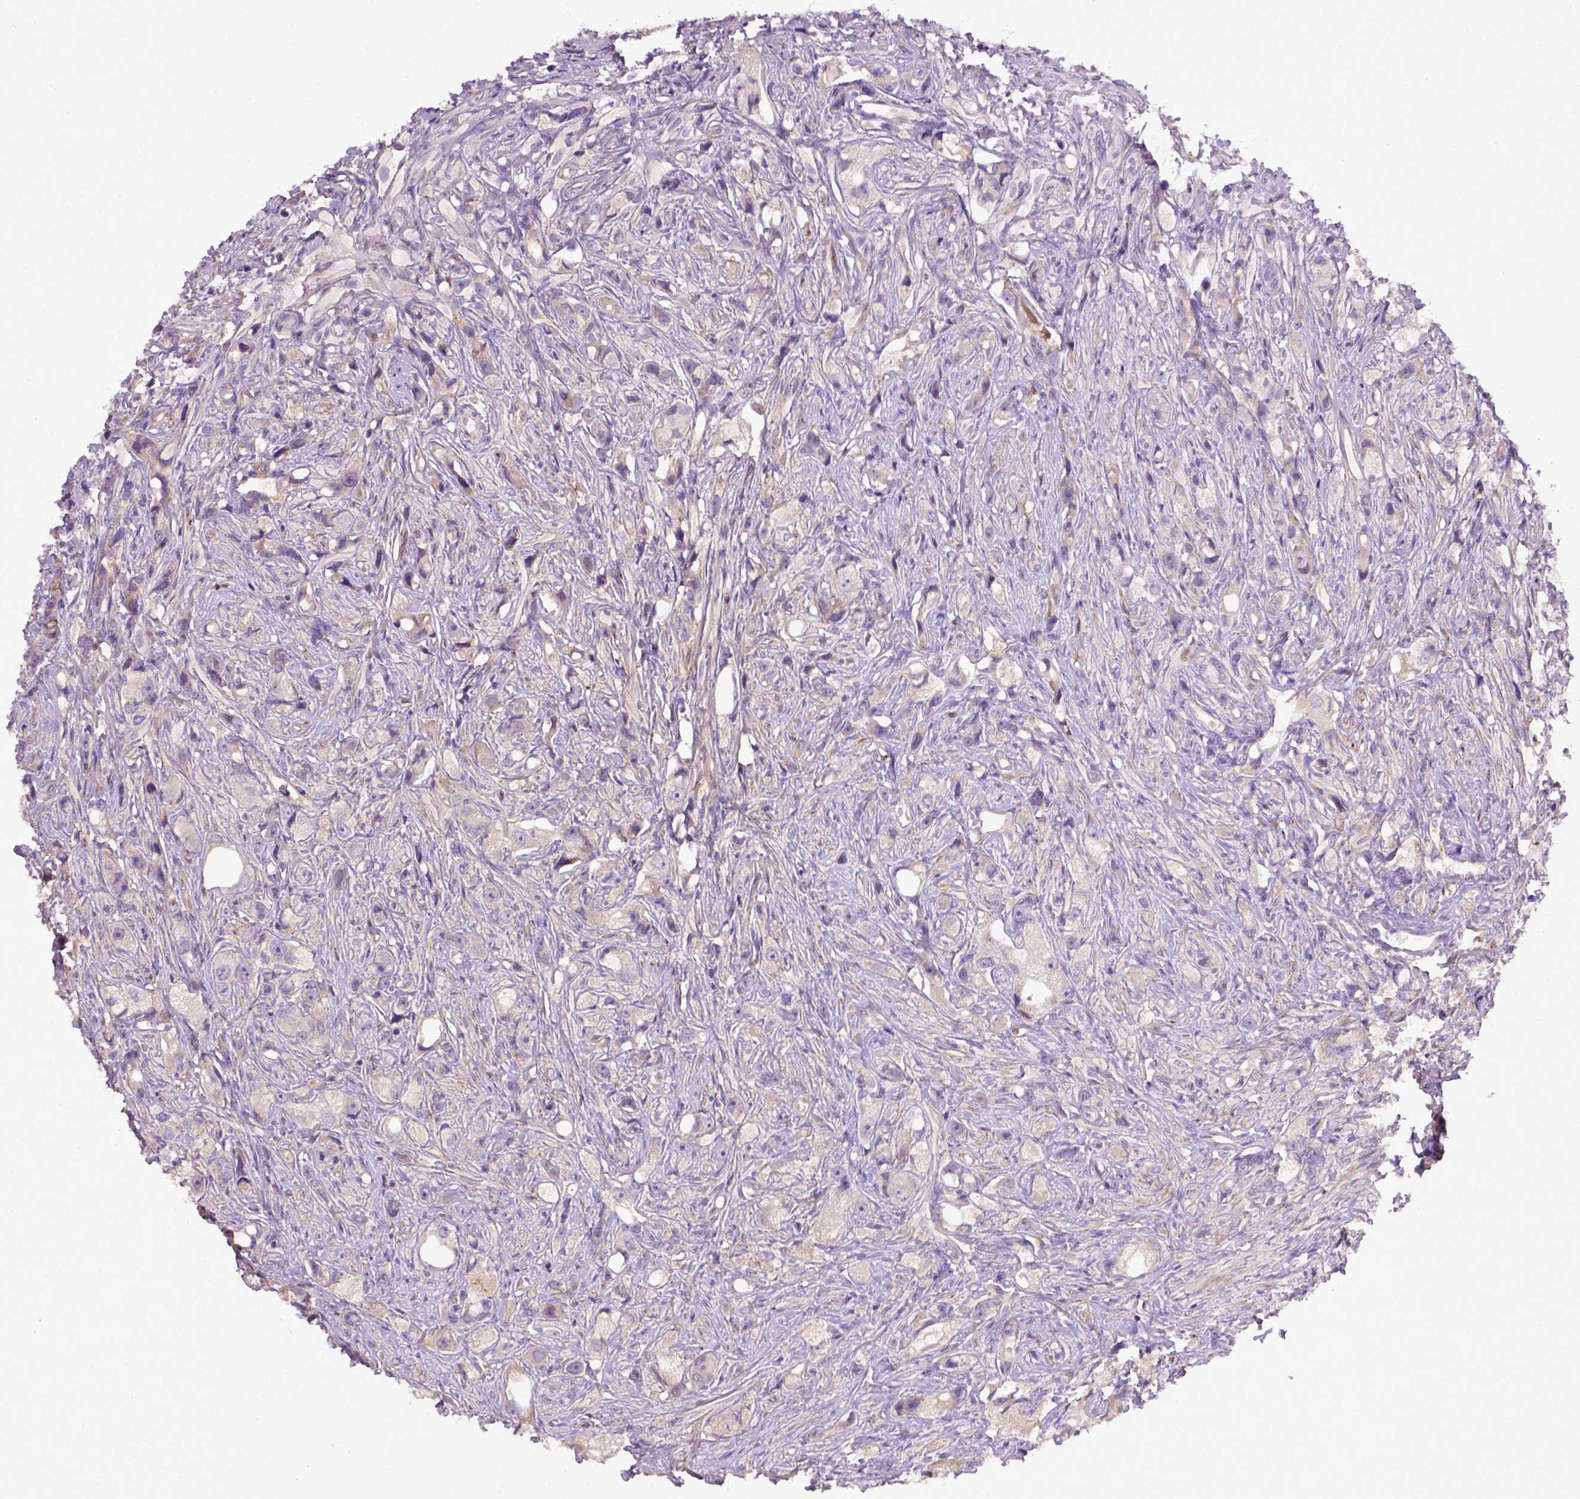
{"staining": {"intensity": "weak", "quantity": "25%-75%", "location": "cytoplasmic/membranous"}, "tissue": "prostate cancer", "cell_type": "Tumor cells", "image_type": "cancer", "snomed": [{"axis": "morphology", "description": "Adenocarcinoma, High grade"}, {"axis": "topography", "description": "Prostate"}], "caption": "An immunohistochemistry (IHC) micrograph of tumor tissue is shown. Protein staining in brown highlights weak cytoplasmic/membranous positivity in high-grade adenocarcinoma (prostate) within tumor cells.", "gene": "DEPDC1B", "patient": {"sex": "male", "age": 75}}